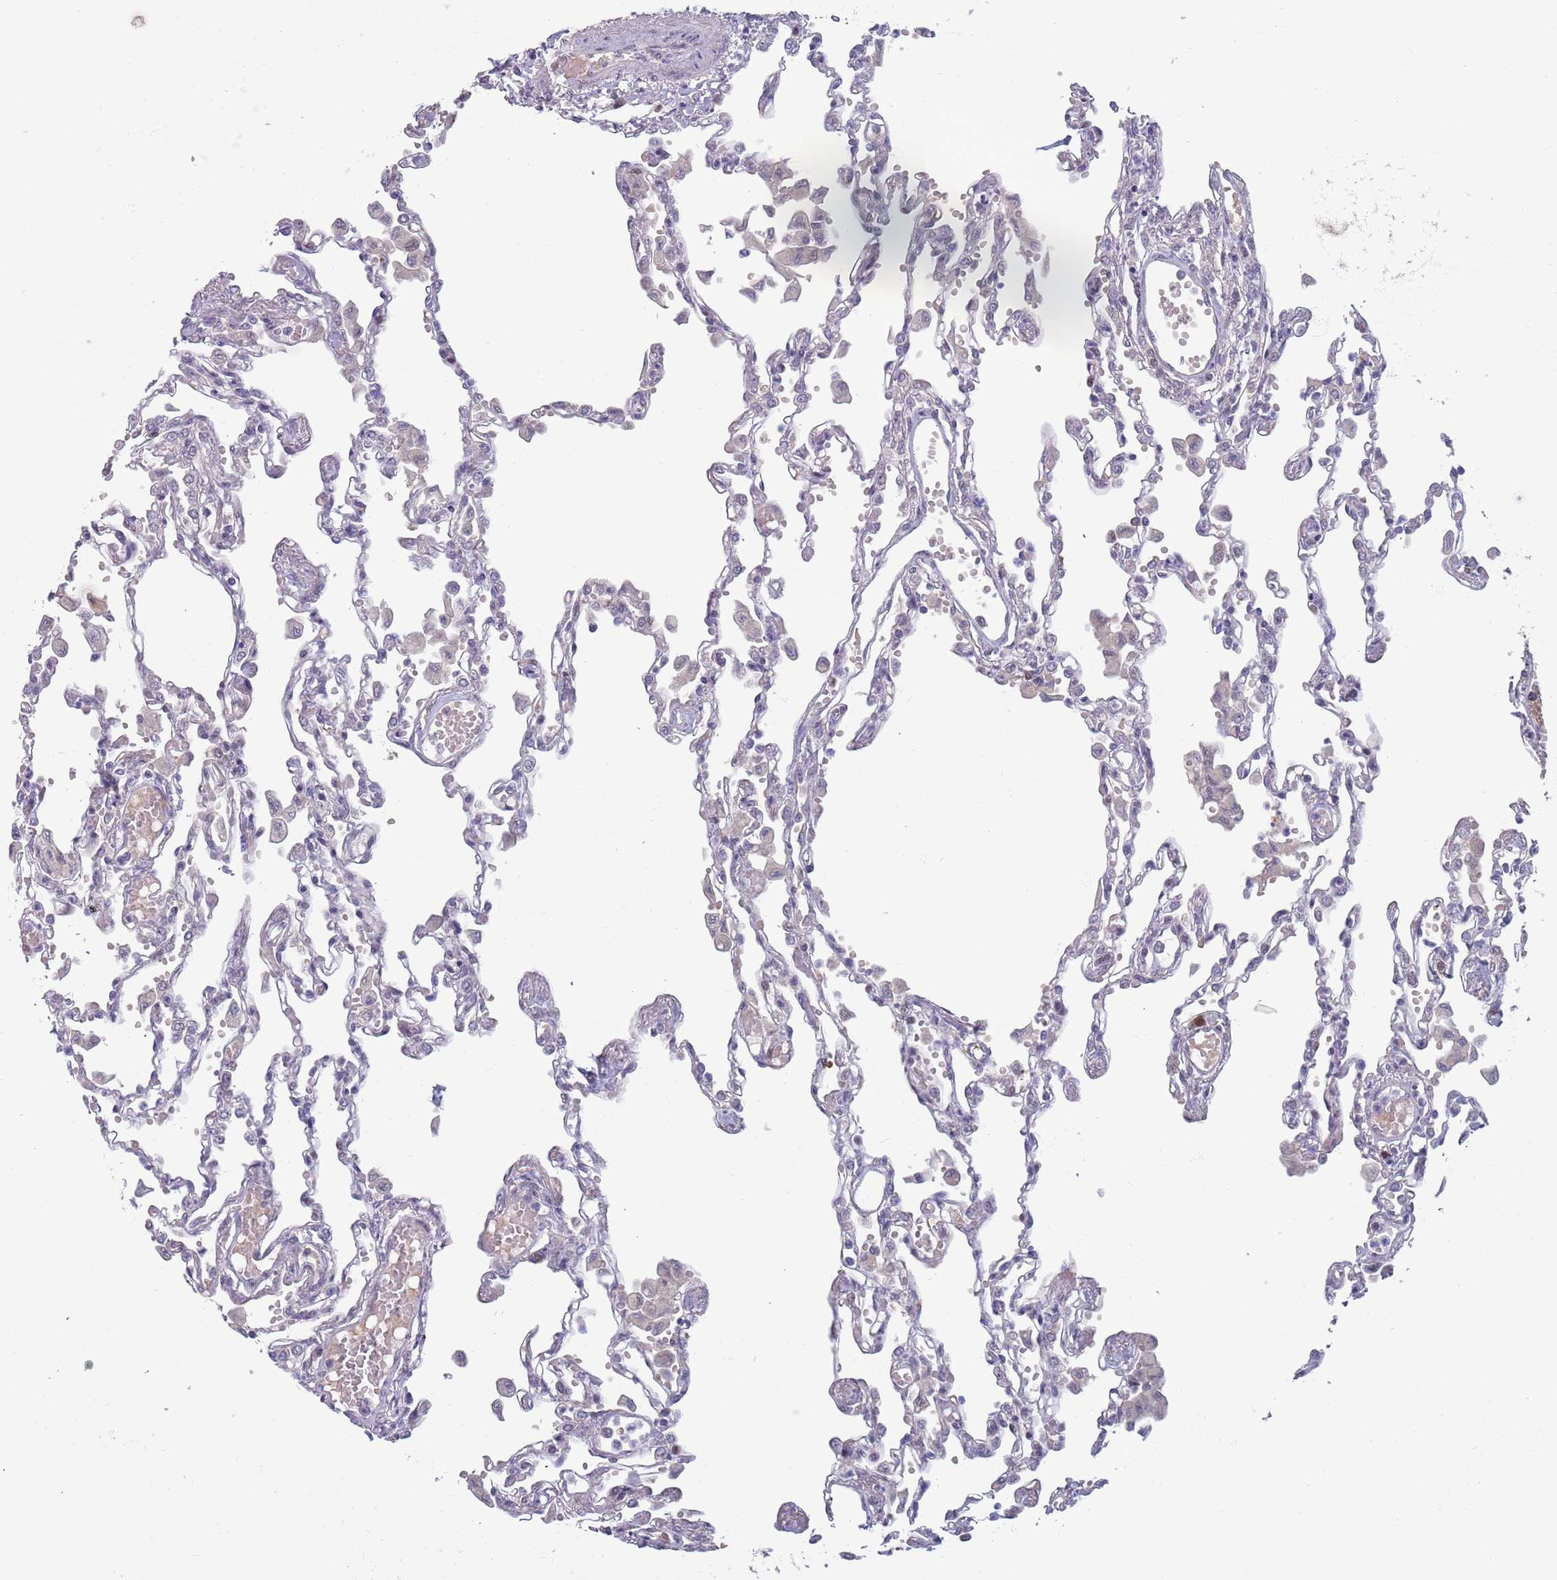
{"staining": {"intensity": "negative", "quantity": "none", "location": "none"}, "tissue": "lung", "cell_type": "Alveolar cells", "image_type": "normal", "snomed": [{"axis": "morphology", "description": "Normal tissue, NOS"}, {"axis": "topography", "description": "Bronchus"}, {"axis": "topography", "description": "Lung"}], "caption": "Immunohistochemistry (IHC) of normal lung exhibits no staining in alveolar cells.", "gene": "CLNS1A", "patient": {"sex": "female", "age": 49}}